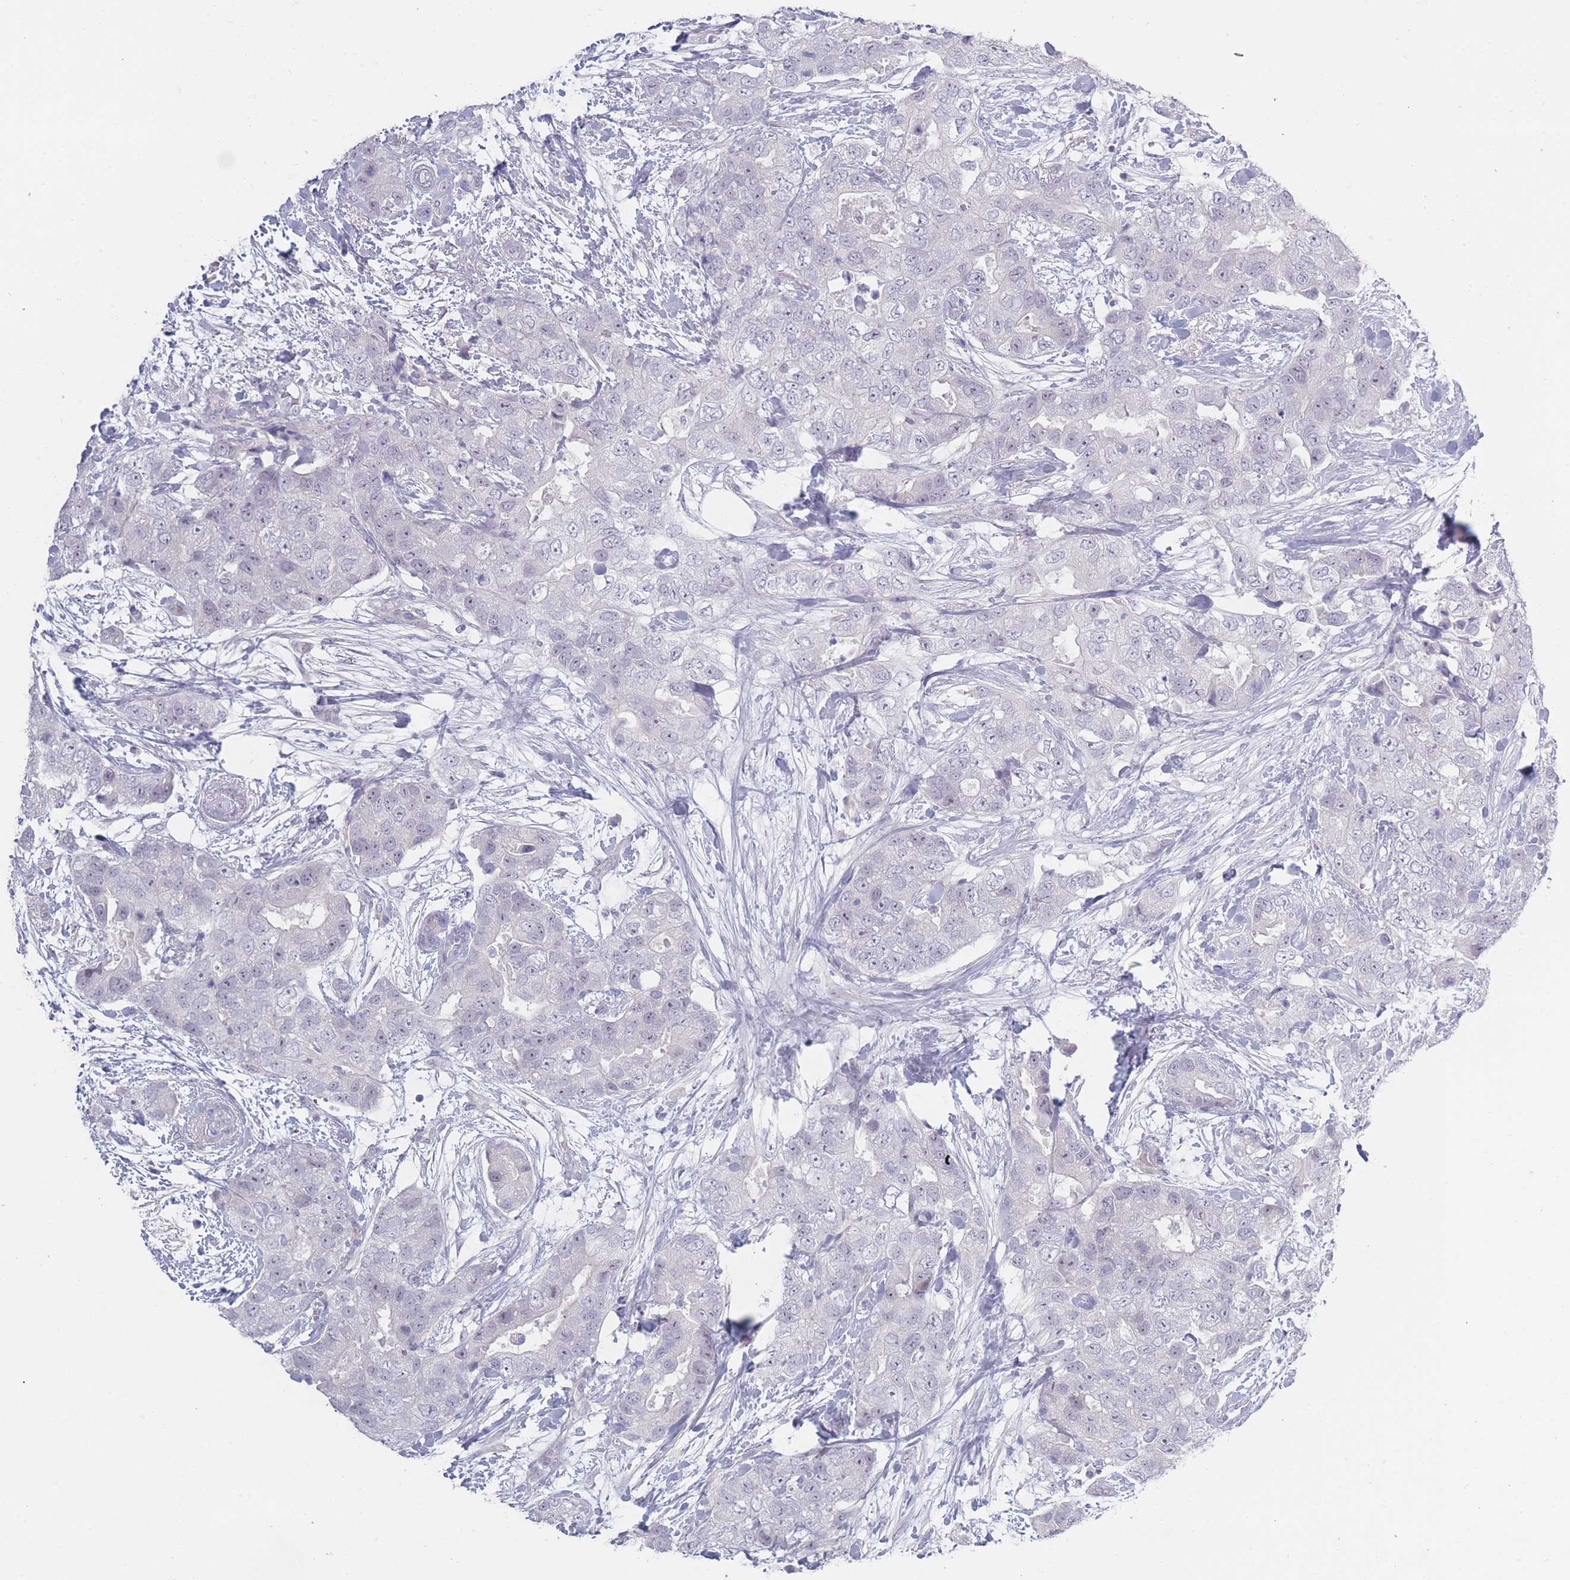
{"staining": {"intensity": "negative", "quantity": "none", "location": "none"}, "tissue": "breast cancer", "cell_type": "Tumor cells", "image_type": "cancer", "snomed": [{"axis": "morphology", "description": "Duct carcinoma"}, {"axis": "topography", "description": "Breast"}], "caption": "An IHC photomicrograph of breast intraductal carcinoma is shown. There is no staining in tumor cells of breast intraductal carcinoma.", "gene": "ROS1", "patient": {"sex": "female", "age": 62}}